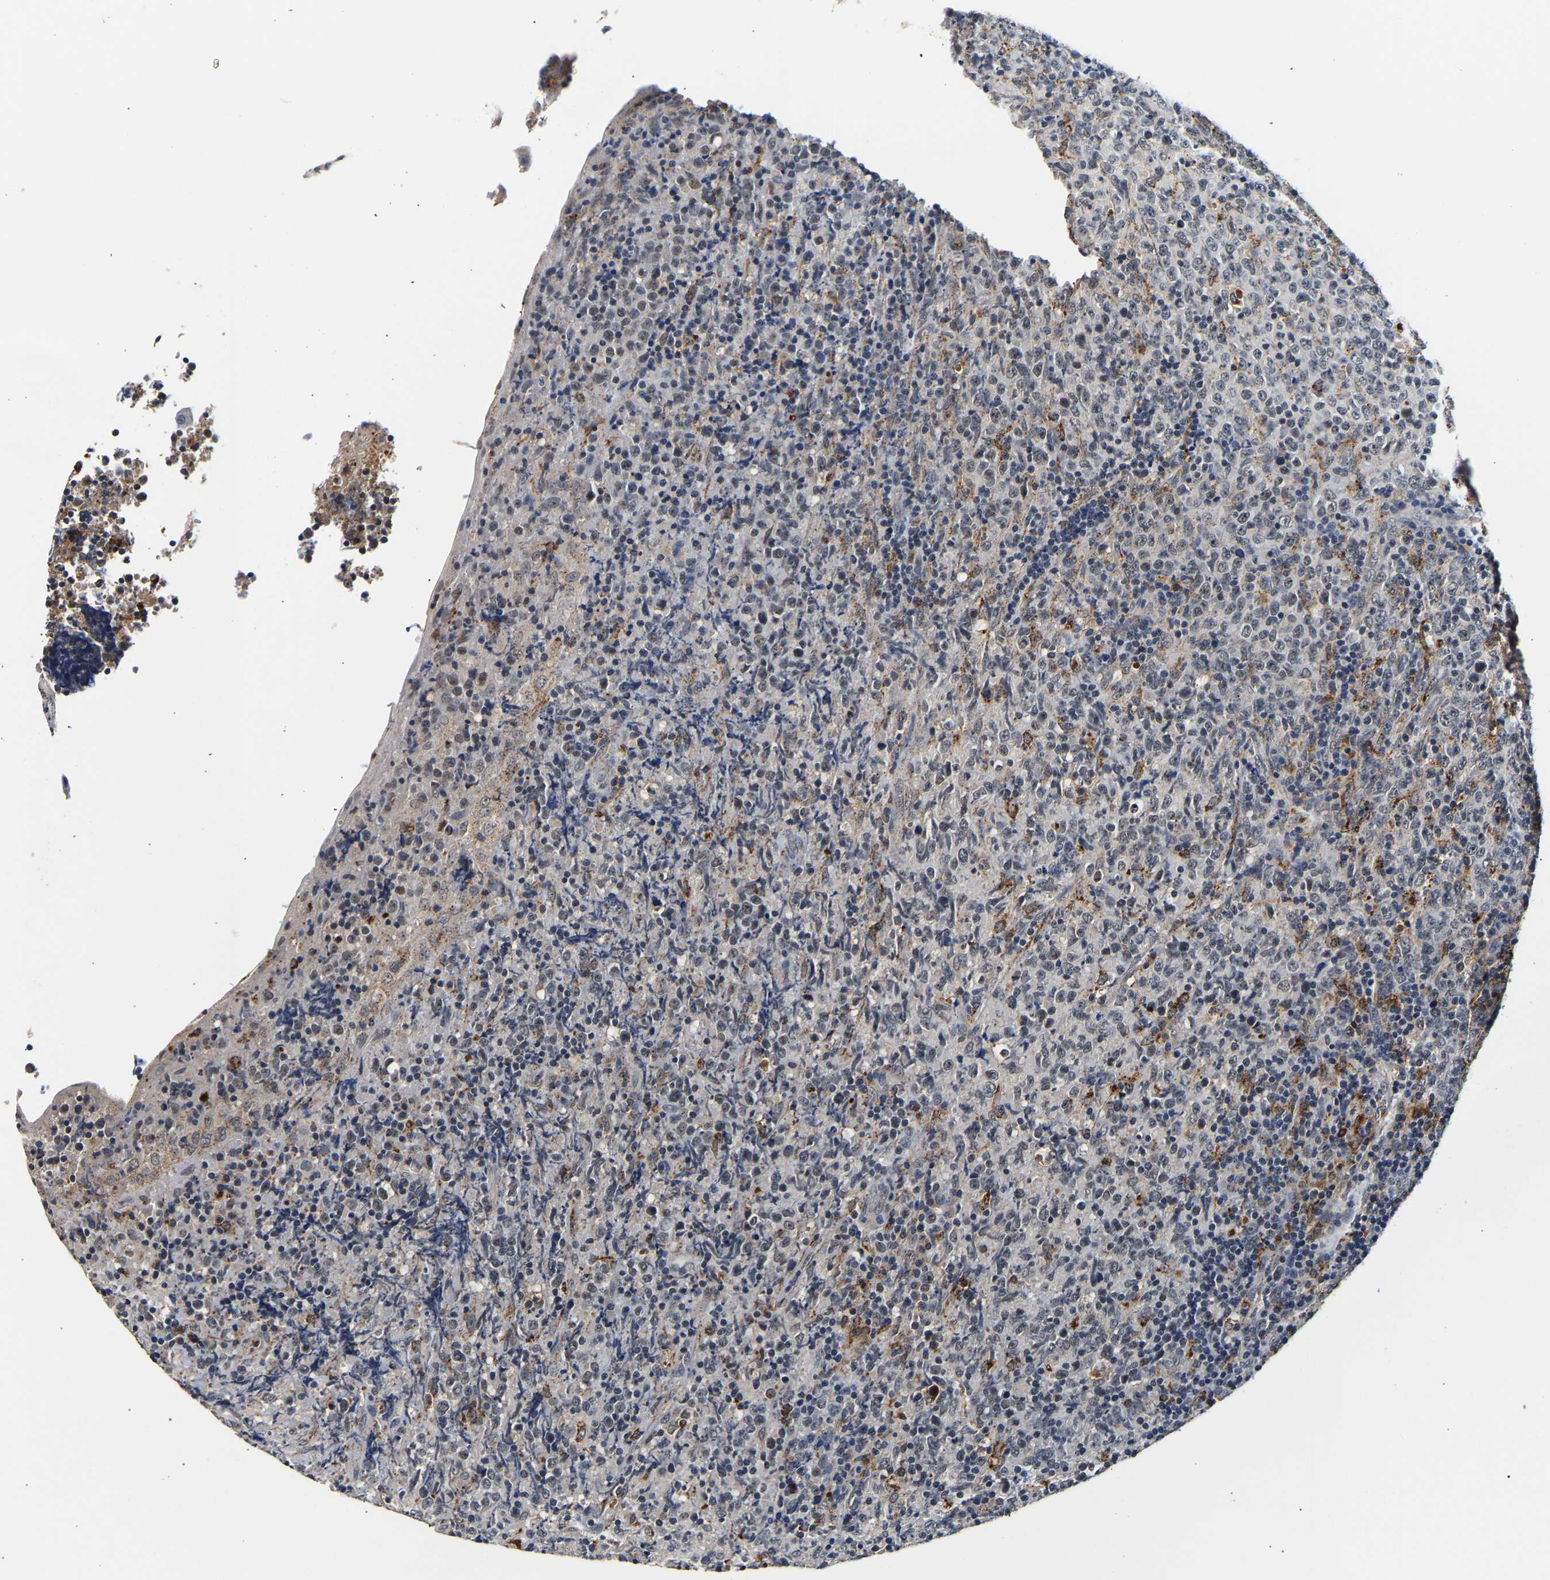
{"staining": {"intensity": "negative", "quantity": "none", "location": "none"}, "tissue": "lymphoma", "cell_type": "Tumor cells", "image_type": "cancer", "snomed": [{"axis": "morphology", "description": "Malignant lymphoma, non-Hodgkin's type, High grade"}, {"axis": "topography", "description": "Tonsil"}], "caption": "Immunohistochemistry photomicrograph of human lymphoma stained for a protein (brown), which shows no staining in tumor cells.", "gene": "SMU1", "patient": {"sex": "female", "age": 36}}